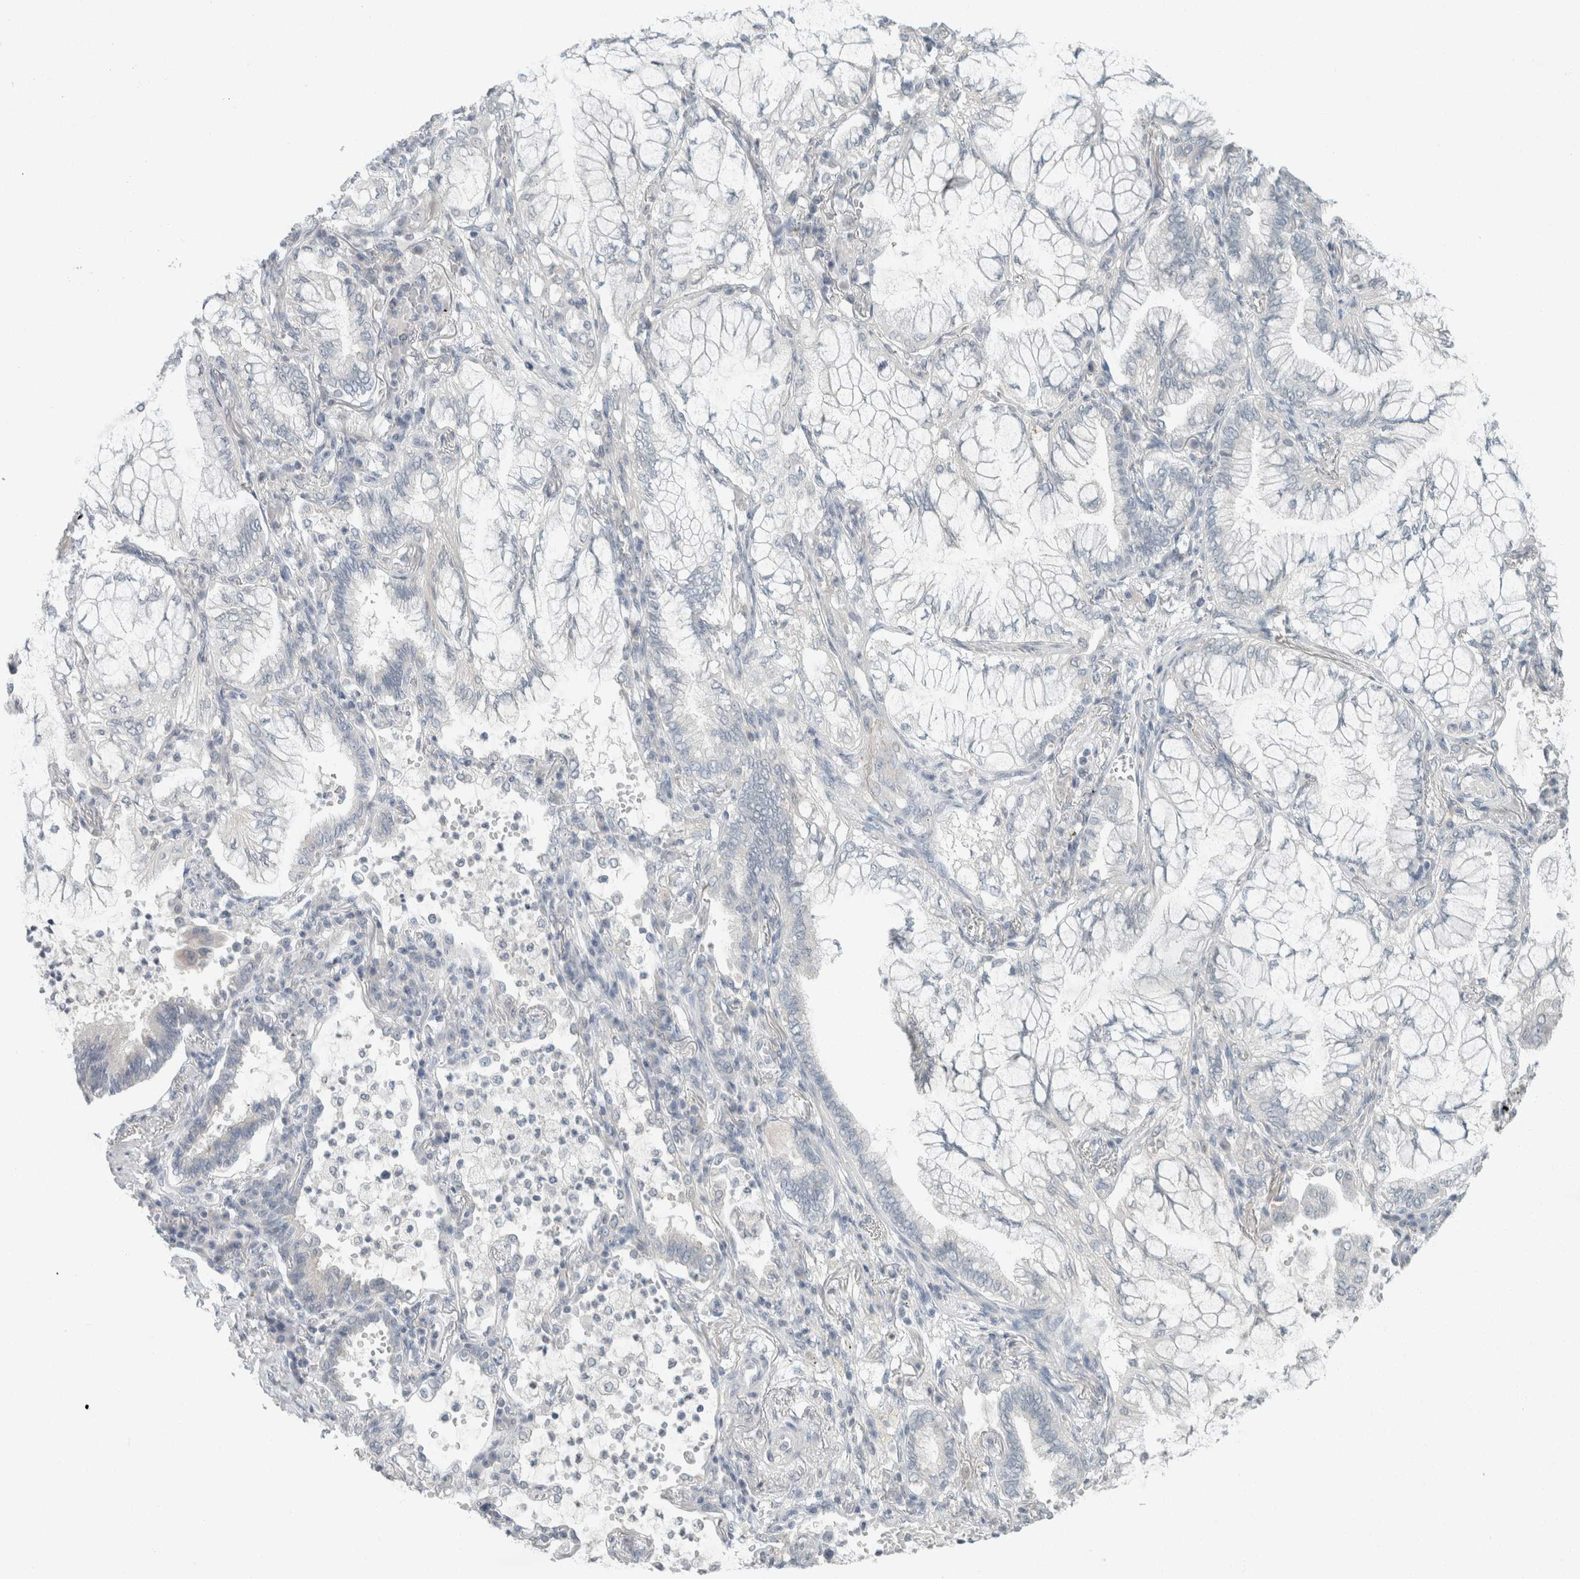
{"staining": {"intensity": "negative", "quantity": "none", "location": "none"}, "tissue": "lung cancer", "cell_type": "Tumor cells", "image_type": "cancer", "snomed": [{"axis": "morphology", "description": "Adenocarcinoma, NOS"}, {"axis": "topography", "description": "Lung"}], "caption": "A micrograph of adenocarcinoma (lung) stained for a protein exhibits no brown staining in tumor cells. The staining is performed using DAB brown chromogen with nuclei counter-stained in using hematoxylin.", "gene": "TRIT1", "patient": {"sex": "female", "age": 70}}